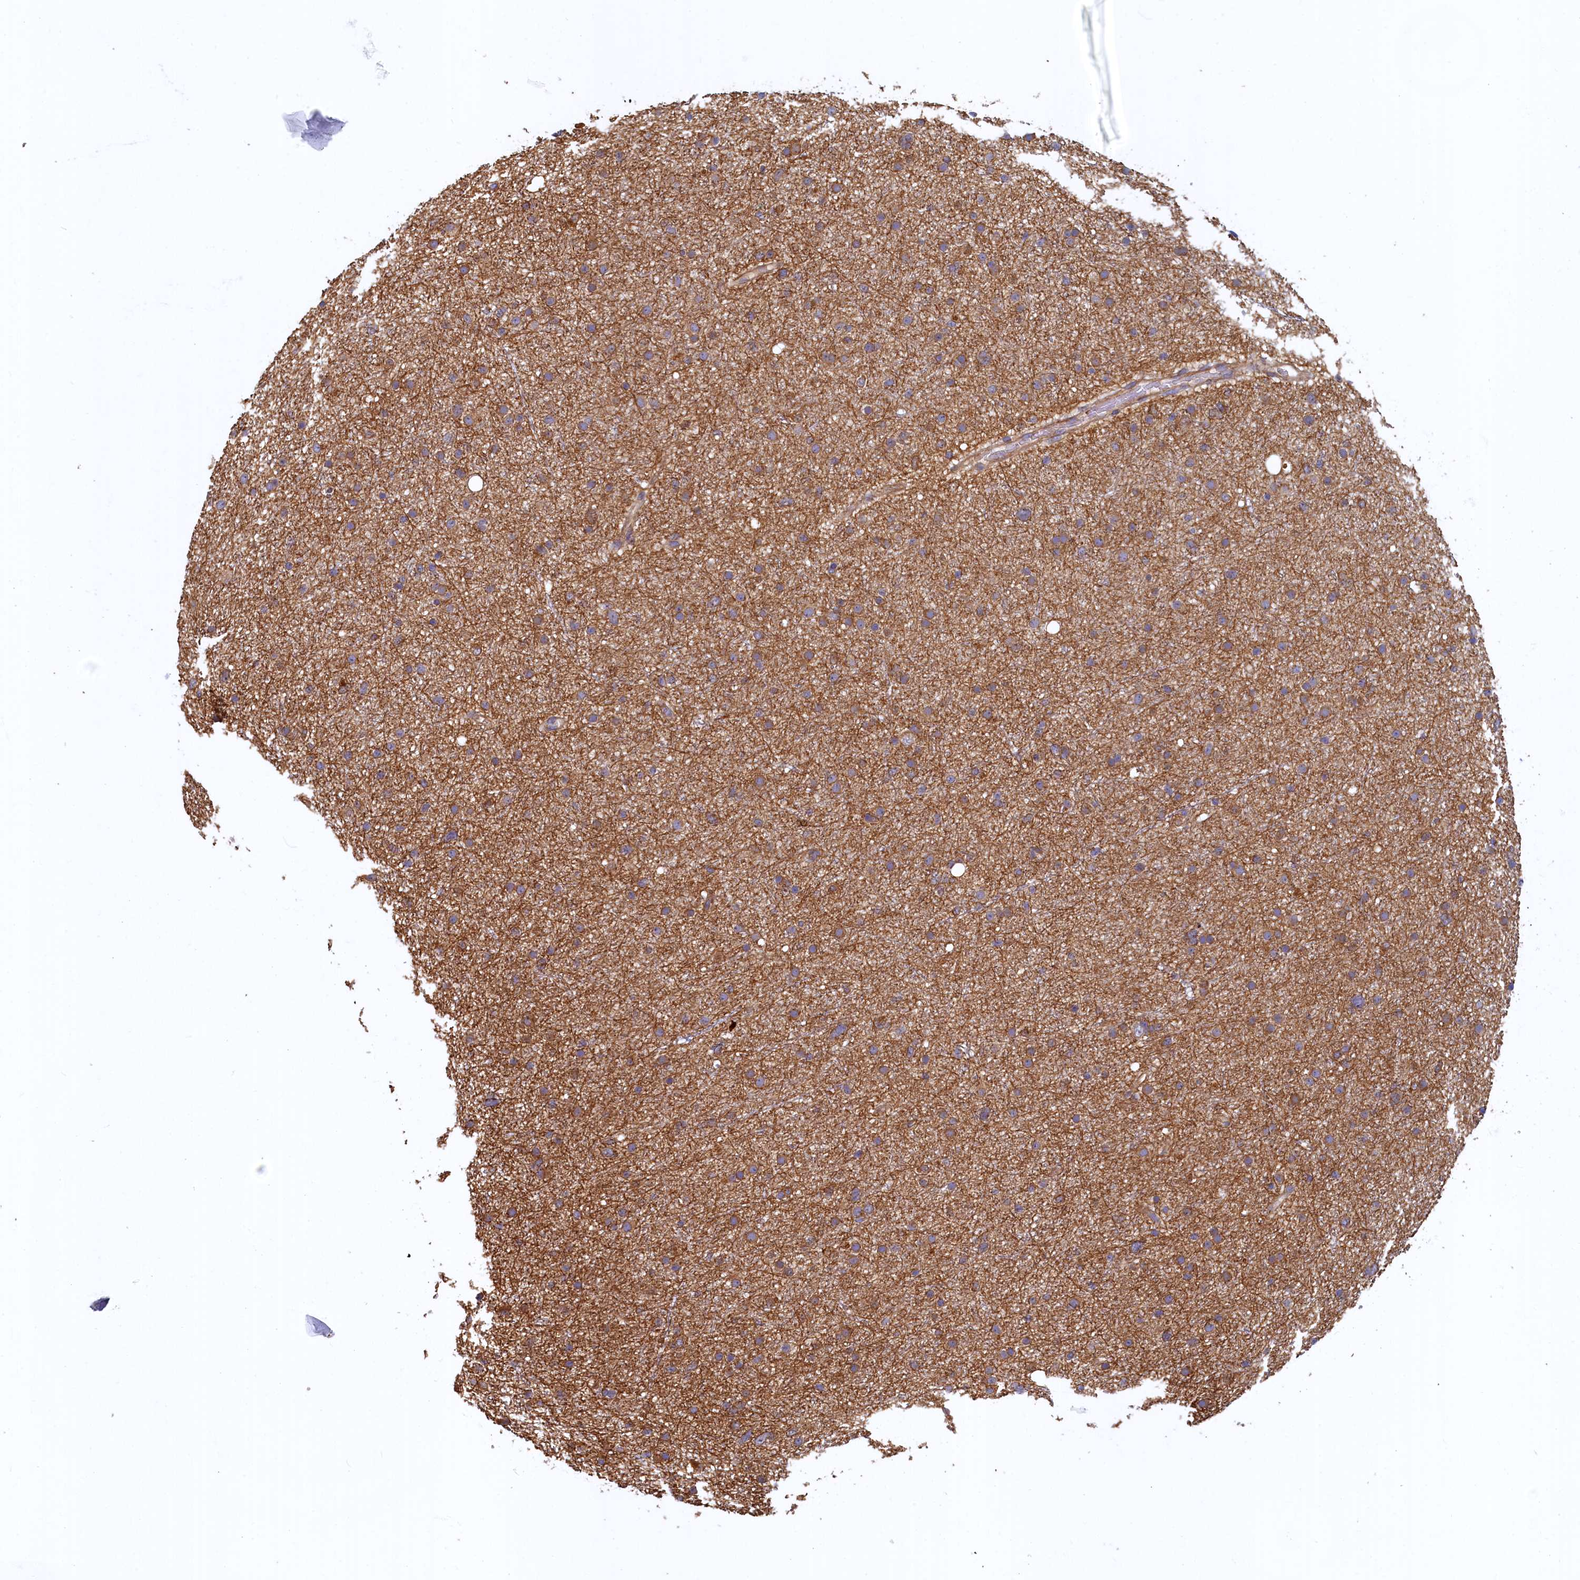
{"staining": {"intensity": "moderate", "quantity": "<25%", "location": "cytoplasmic/membranous"}, "tissue": "glioma", "cell_type": "Tumor cells", "image_type": "cancer", "snomed": [{"axis": "morphology", "description": "Glioma, malignant, Low grade"}, {"axis": "topography", "description": "Cerebral cortex"}], "caption": "Immunohistochemistry photomicrograph of neoplastic tissue: malignant glioma (low-grade) stained using immunohistochemistry (IHC) demonstrates low levels of moderate protein expression localized specifically in the cytoplasmic/membranous of tumor cells, appearing as a cytoplasmic/membranous brown color.", "gene": "LRRC57", "patient": {"sex": "female", "age": 39}}